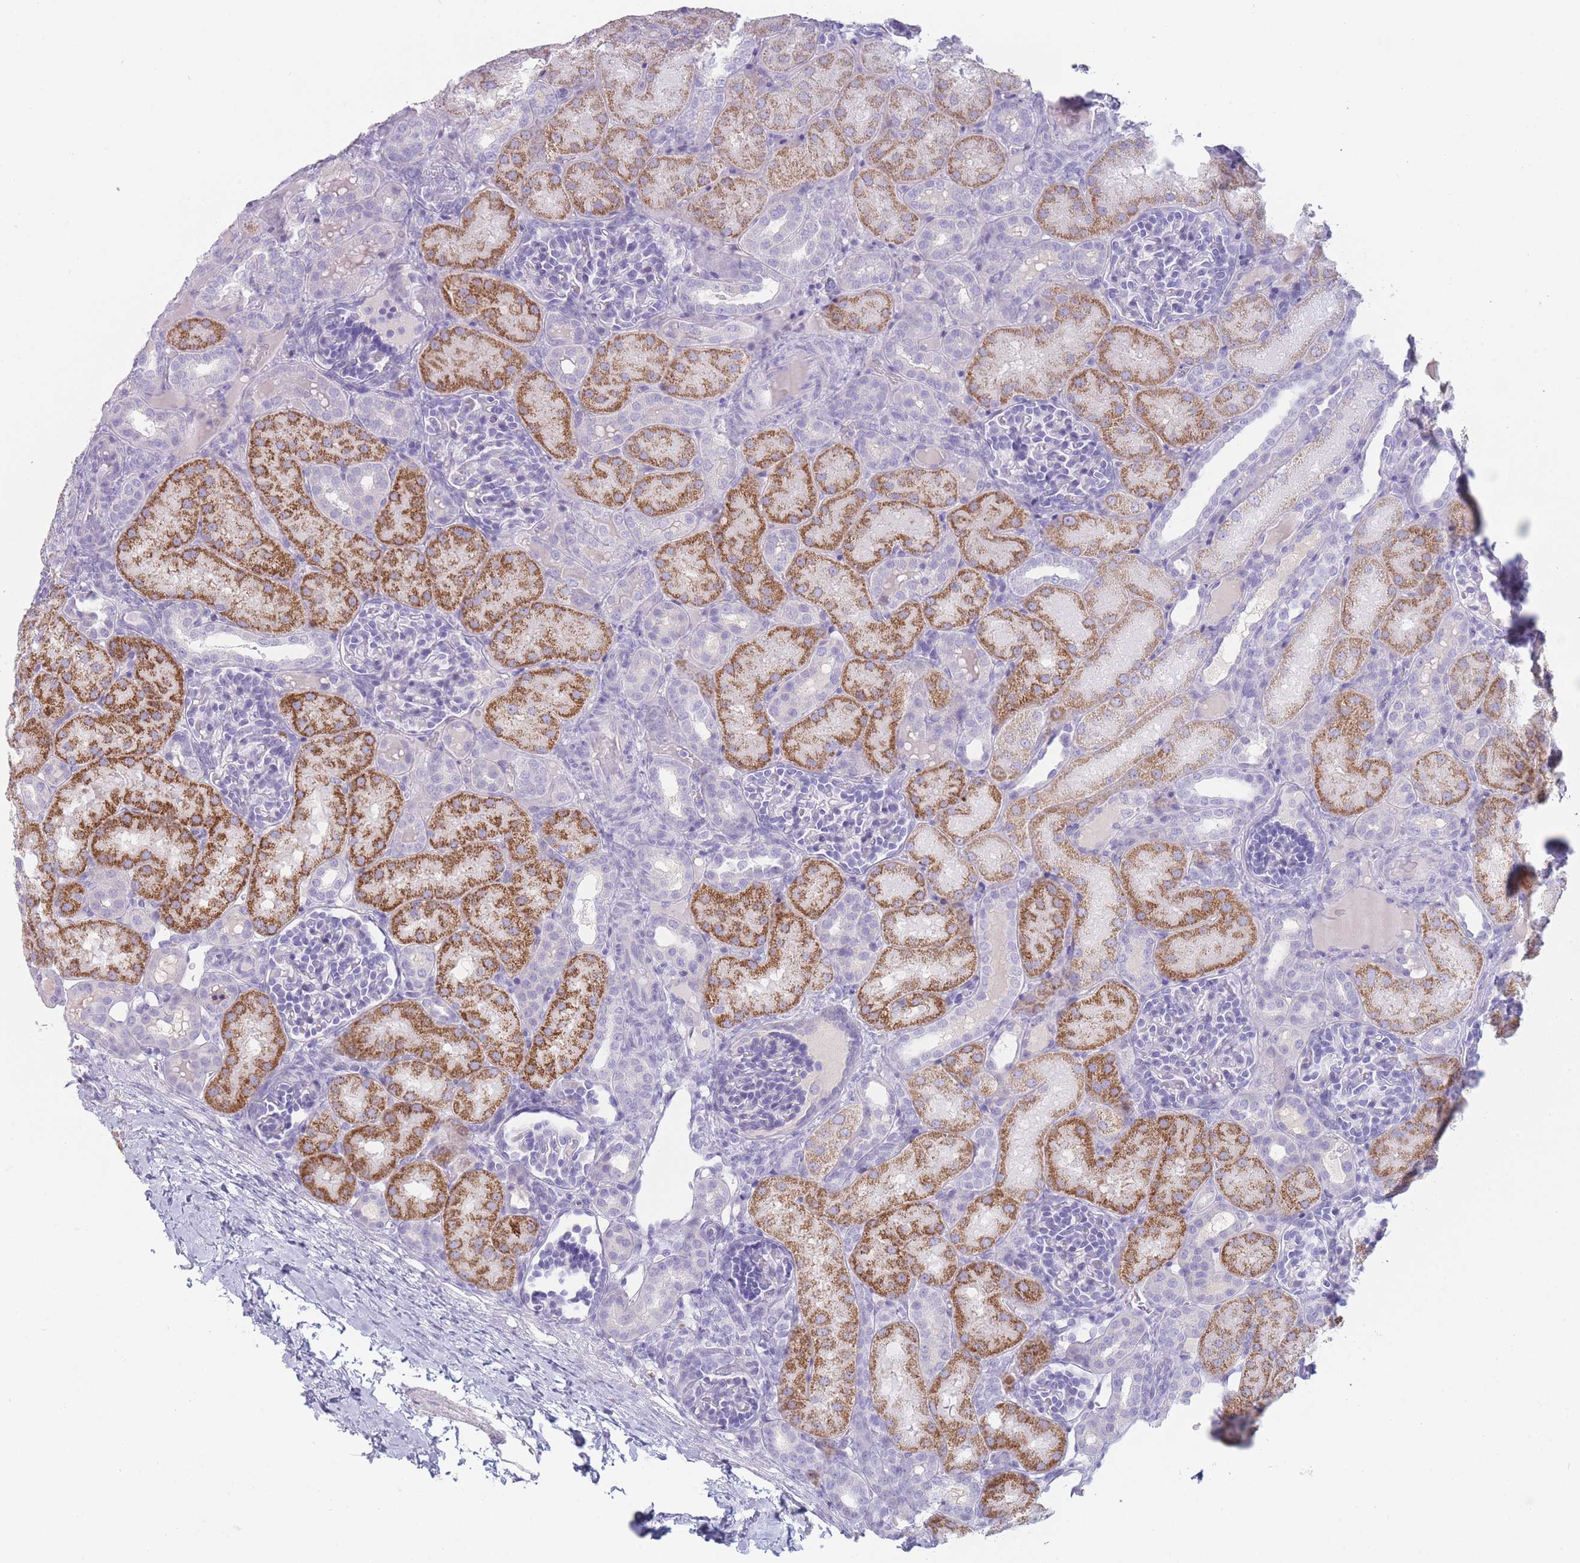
{"staining": {"intensity": "negative", "quantity": "none", "location": "none"}, "tissue": "kidney", "cell_type": "Cells in glomeruli", "image_type": "normal", "snomed": [{"axis": "morphology", "description": "Normal tissue, NOS"}, {"axis": "topography", "description": "Kidney"}], "caption": "An image of kidney stained for a protein displays no brown staining in cells in glomeruli. Nuclei are stained in blue.", "gene": "GPR12", "patient": {"sex": "male", "age": 1}}